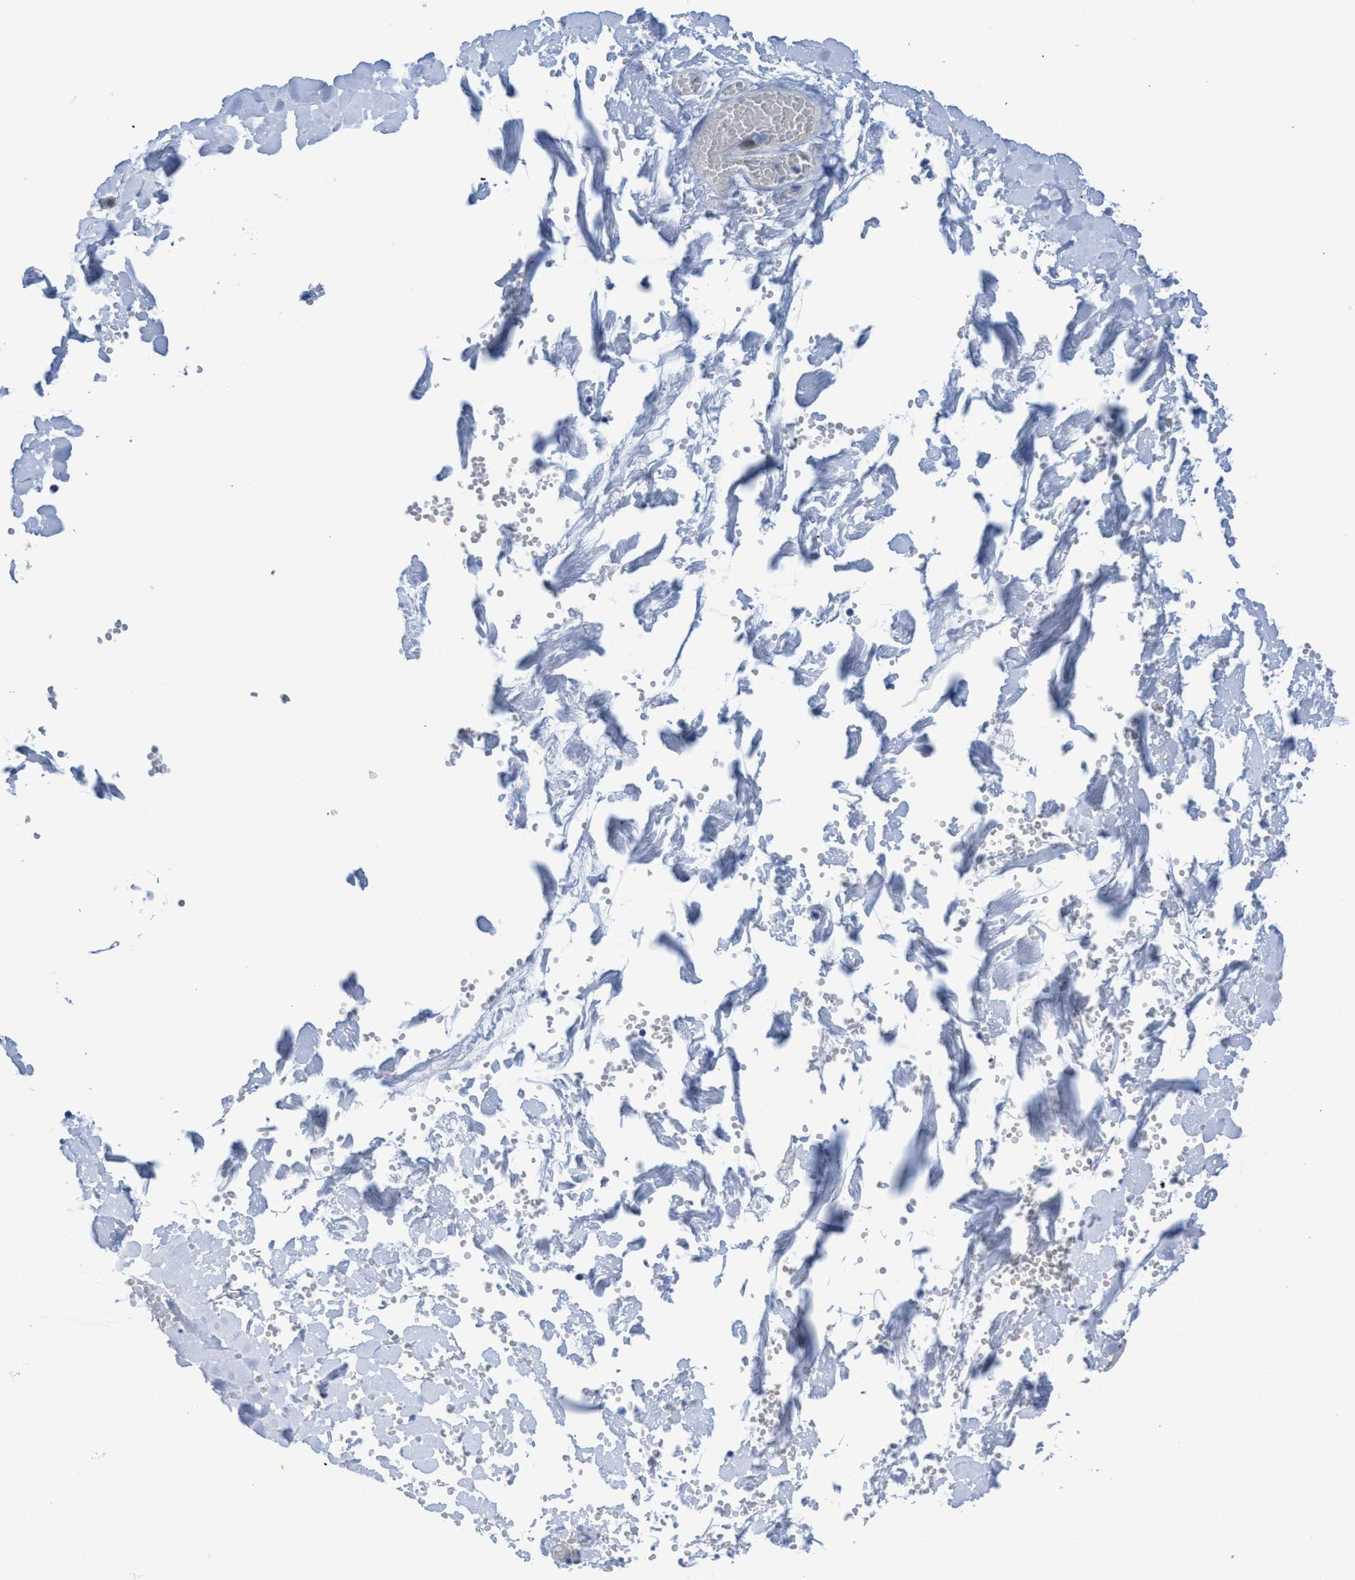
{"staining": {"intensity": "weak", "quantity": "<25%", "location": "cytoplasmic/membranous"}, "tissue": "salivary gland", "cell_type": "Glandular cells", "image_type": "normal", "snomed": [{"axis": "morphology", "description": "Normal tissue, NOS"}, {"axis": "topography", "description": "Salivary gland"}], "caption": "The image demonstrates no staining of glandular cells in benign salivary gland. The staining is performed using DAB (3,3'-diaminobenzidine) brown chromogen with nuclei counter-stained in using hematoxylin.", "gene": "GLOD4", "patient": {"sex": "male", "age": 62}}